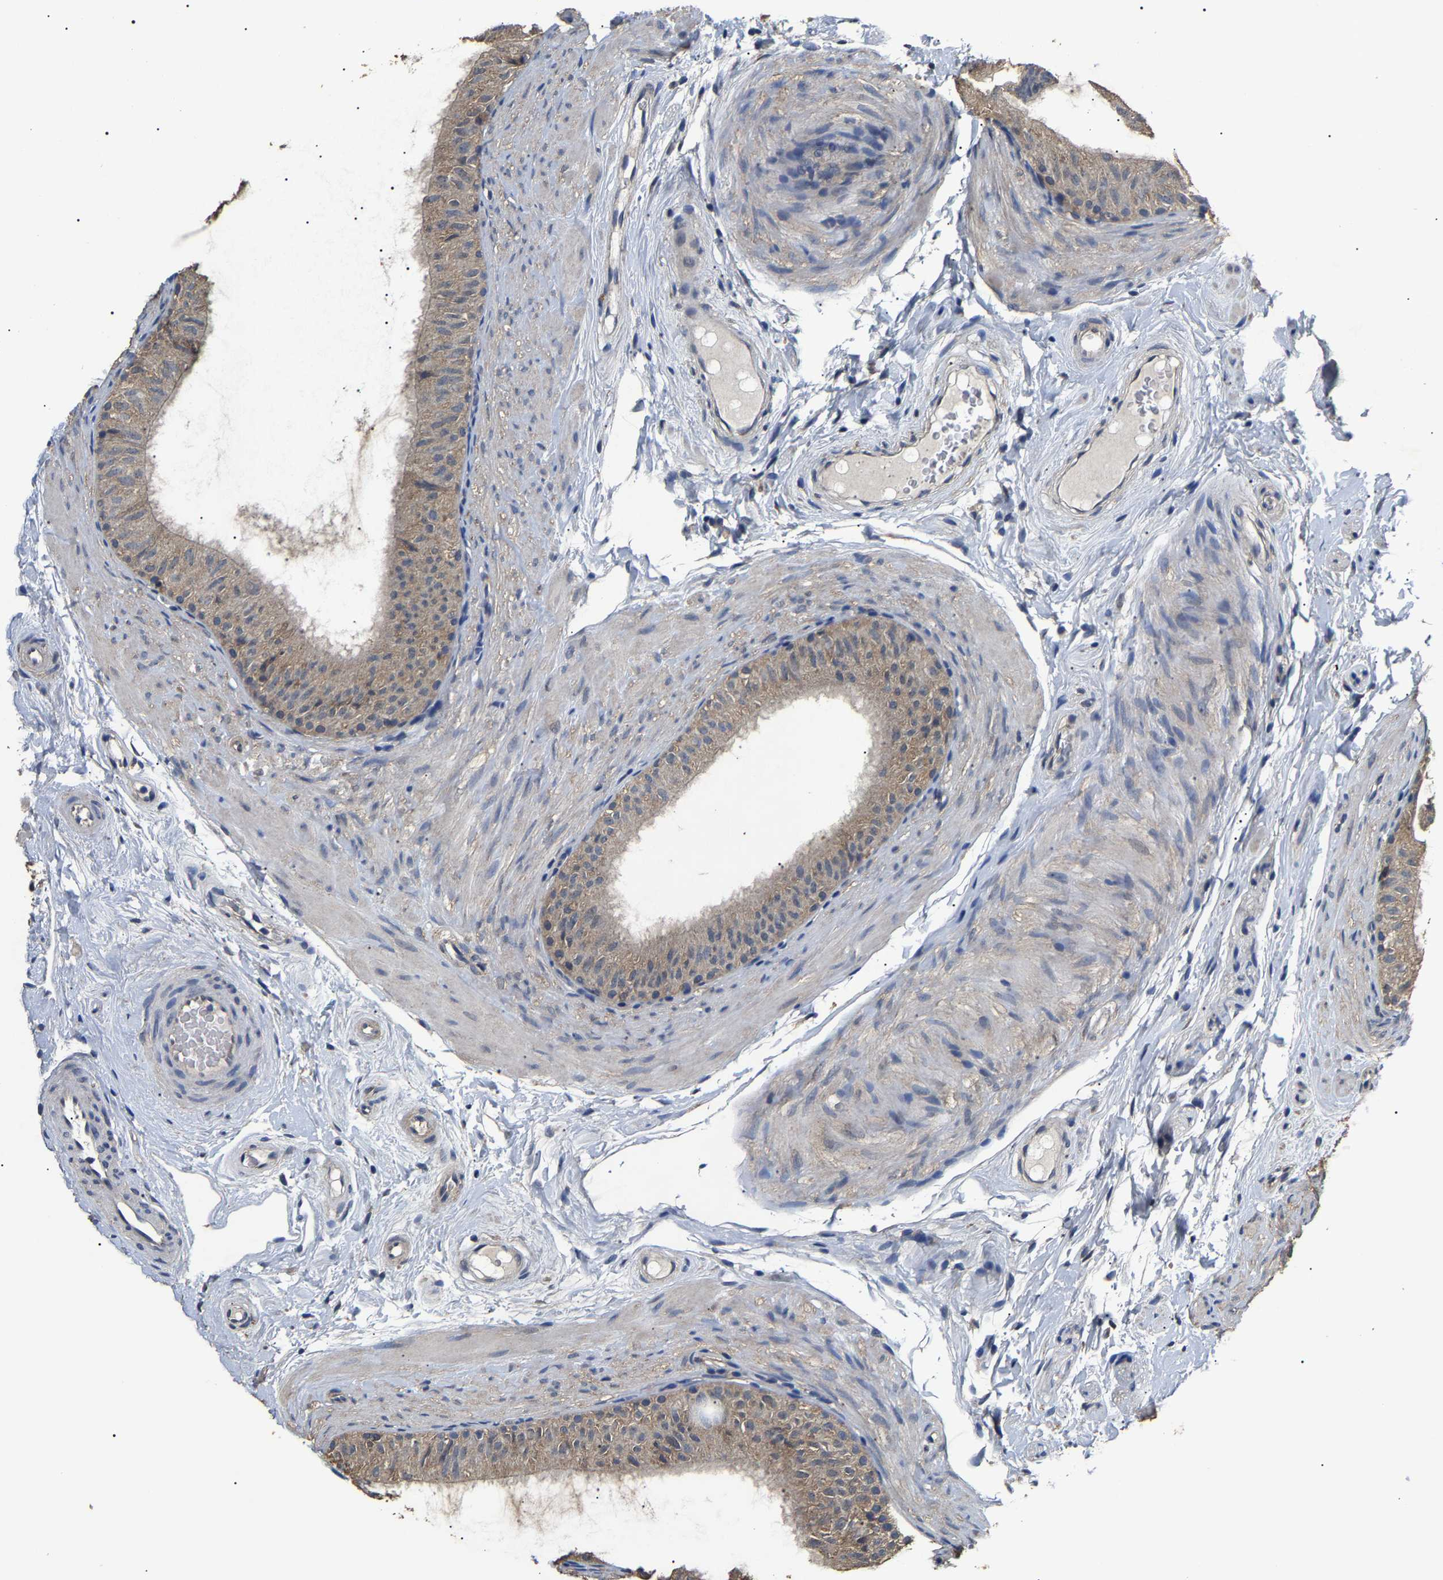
{"staining": {"intensity": "moderate", "quantity": ">75%", "location": "cytoplasmic/membranous"}, "tissue": "epididymis", "cell_type": "Glandular cells", "image_type": "normal", "snomed": [{"axis": "morphology", "description": "Normal tissue, NOS"}, {"axis": "topography", "description": "Epididymis"}], "caption": "Glandular cells reveal moderate cytoplasmic/membranous staining in about >75% of cells in benign epididymis.", "gene": "PSMD8", "patient": {"sex": "male", "age": 34}}